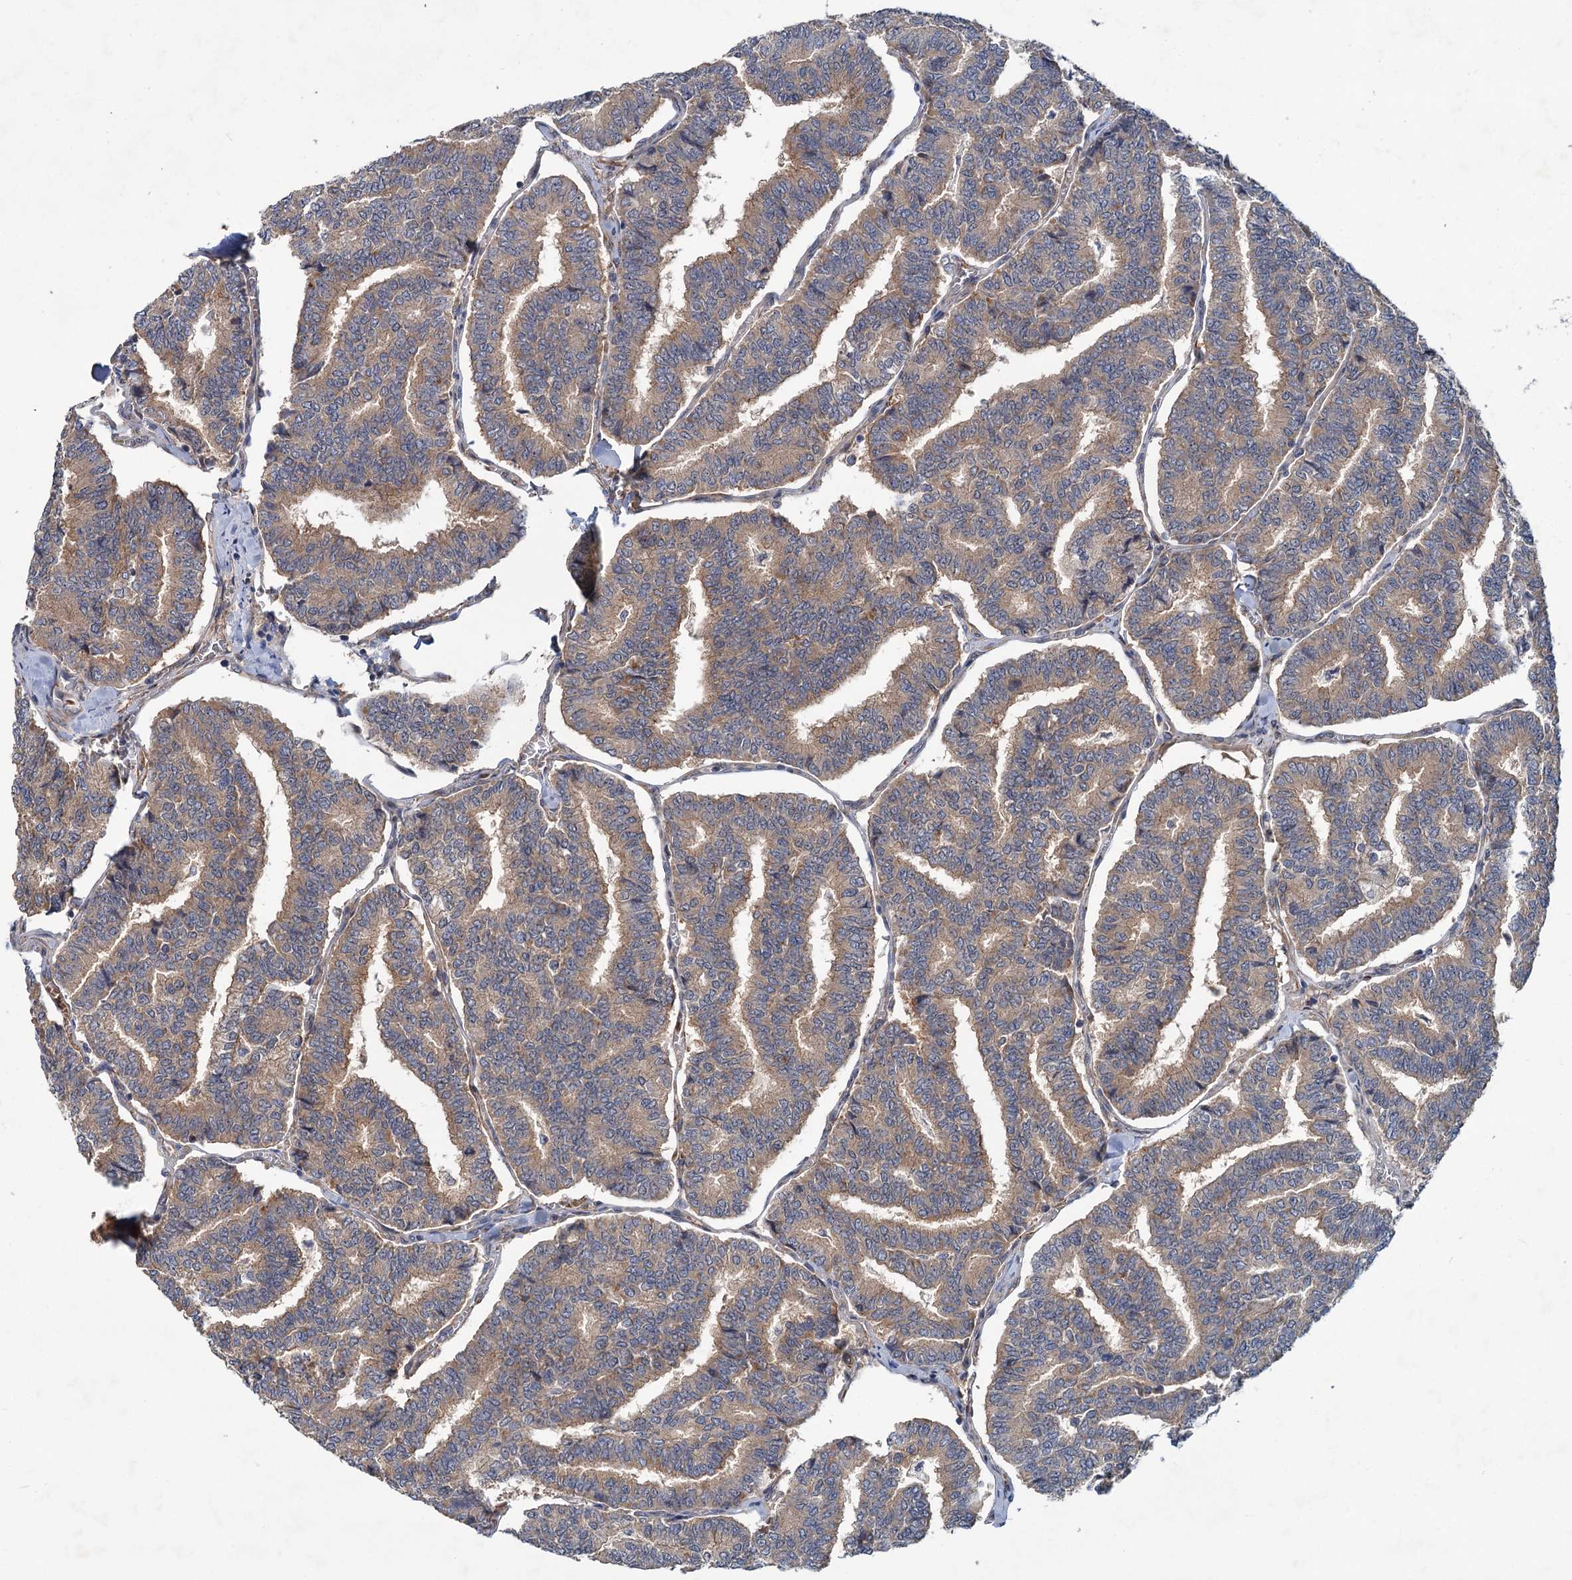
{"staining": {"intensity": "weak", "quantity": ">75%", "location": "cytoplasmic/membranous"}, "tissue": "thyroid cancer", "cell_type": "Tumor cells", "image_type": "cancer", "snomed": [{"axis": "morphology", "description": "Papillary adenocarcinoma, NOS"}, {"axis": "topography", "description": "Thyroid gland"}], "caption": "IHC (DAB (3,3'-diaminobenzidine)) staining of papillary adenocarcinoma (thyroid) shows weak cytoplasmic/membranous protein positivity in approximately >75% of tumor cells. (brown staining indicates protein expression, while blue staining denotes nuclei).", "gene": "PKN2", "patient": {"sex": "female", "age": 35}}